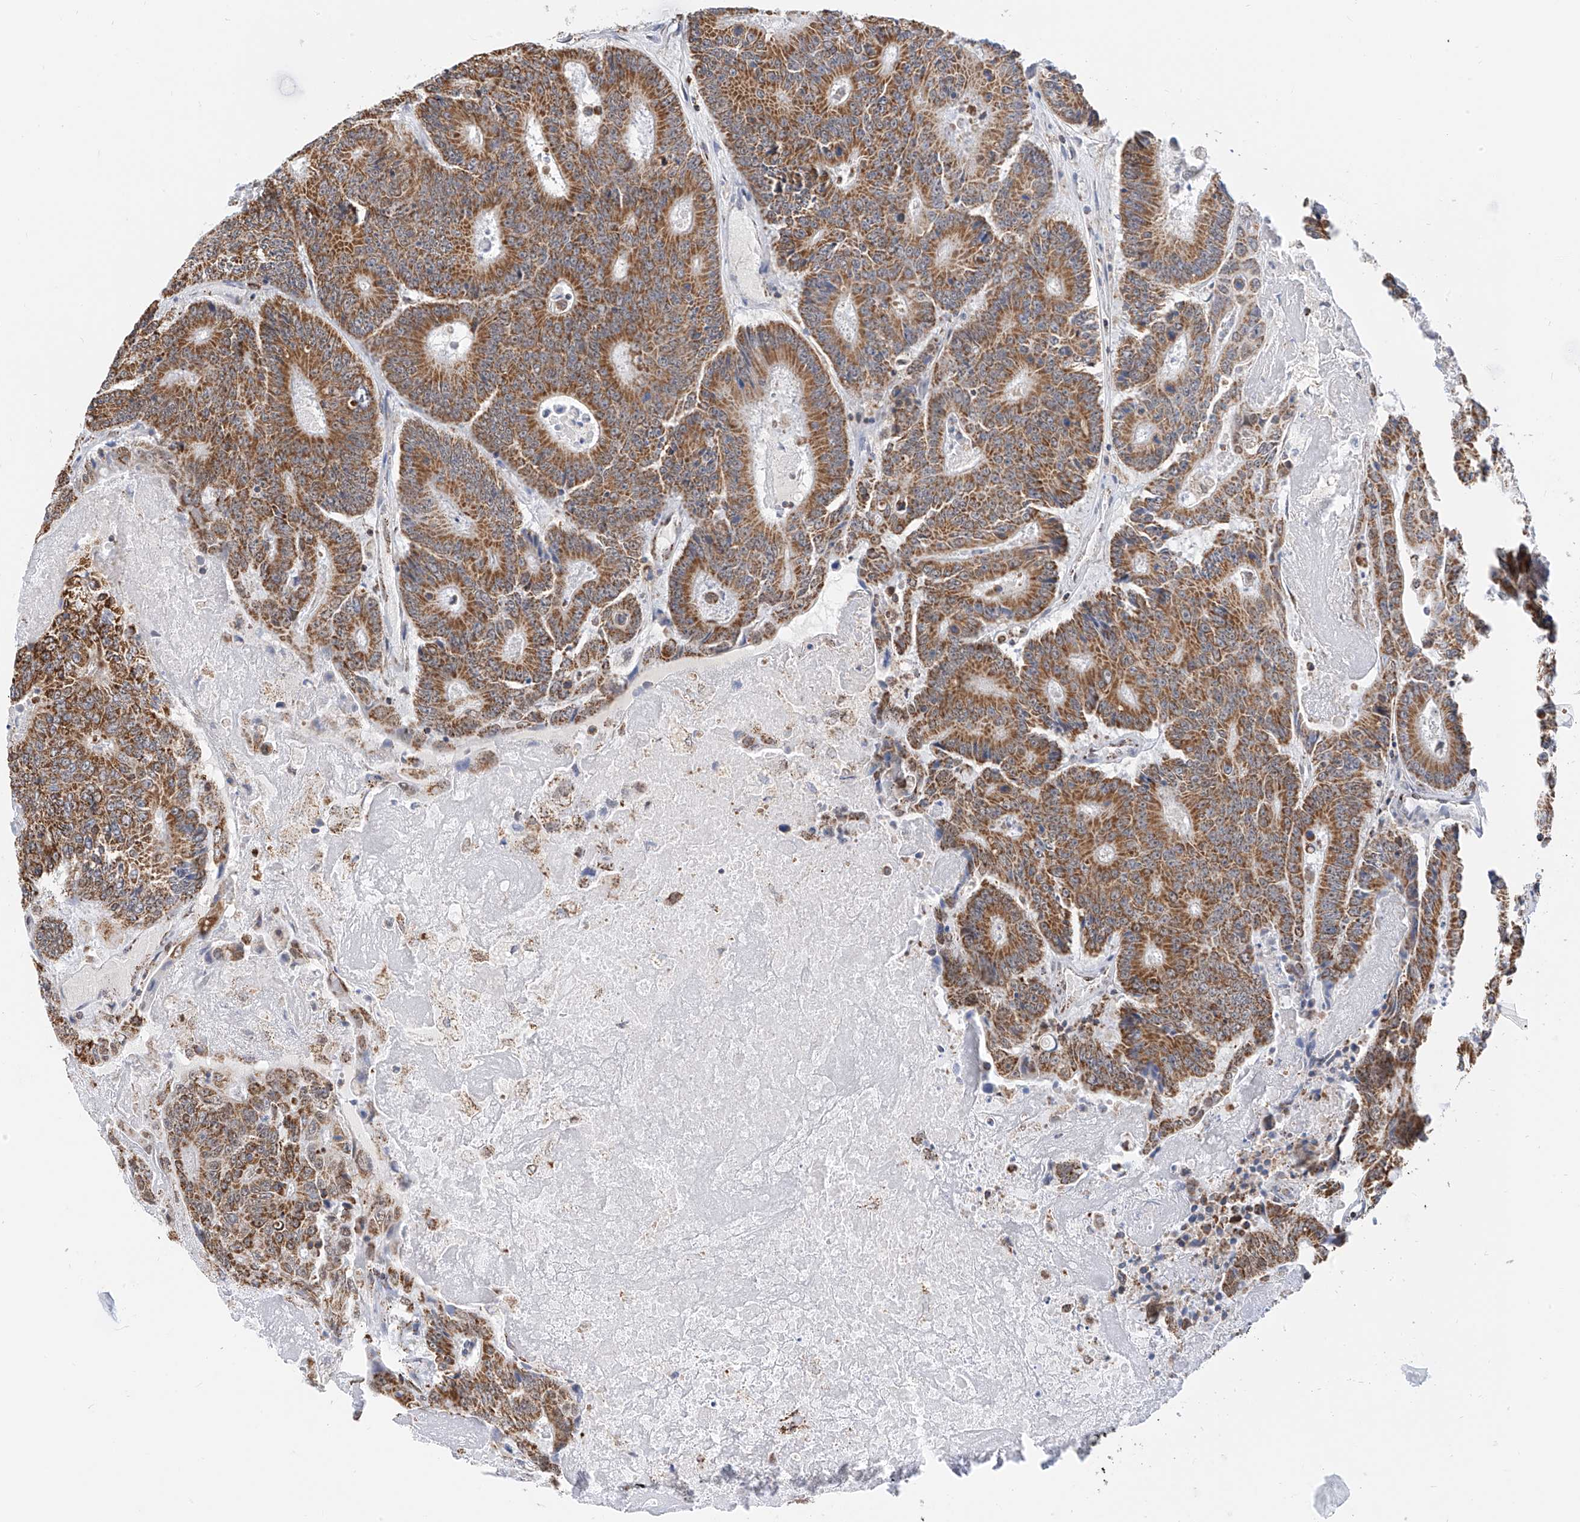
{"staining": {"intensity": "moderate", "quantity": ">75%", "location": "cytoplasmic/membranous"}, "tissue": "colorectal cancer", "cell_type": "Tumor cells", "image_type": "cancer", "snomed": [{"axis": "morphology", "description": "Adenocarcinoma, NOS"}, {"axis": "topography", "description": "Colon"}], "caption": "Colorectal adenocarcinoma stained with immunohistochemistry exhibits moderate cytoplasmic/membranous positivity in approximately >75% of tumor cells.", "gene": "NALCN", "patient": {"sex": "male", "age": 83}}